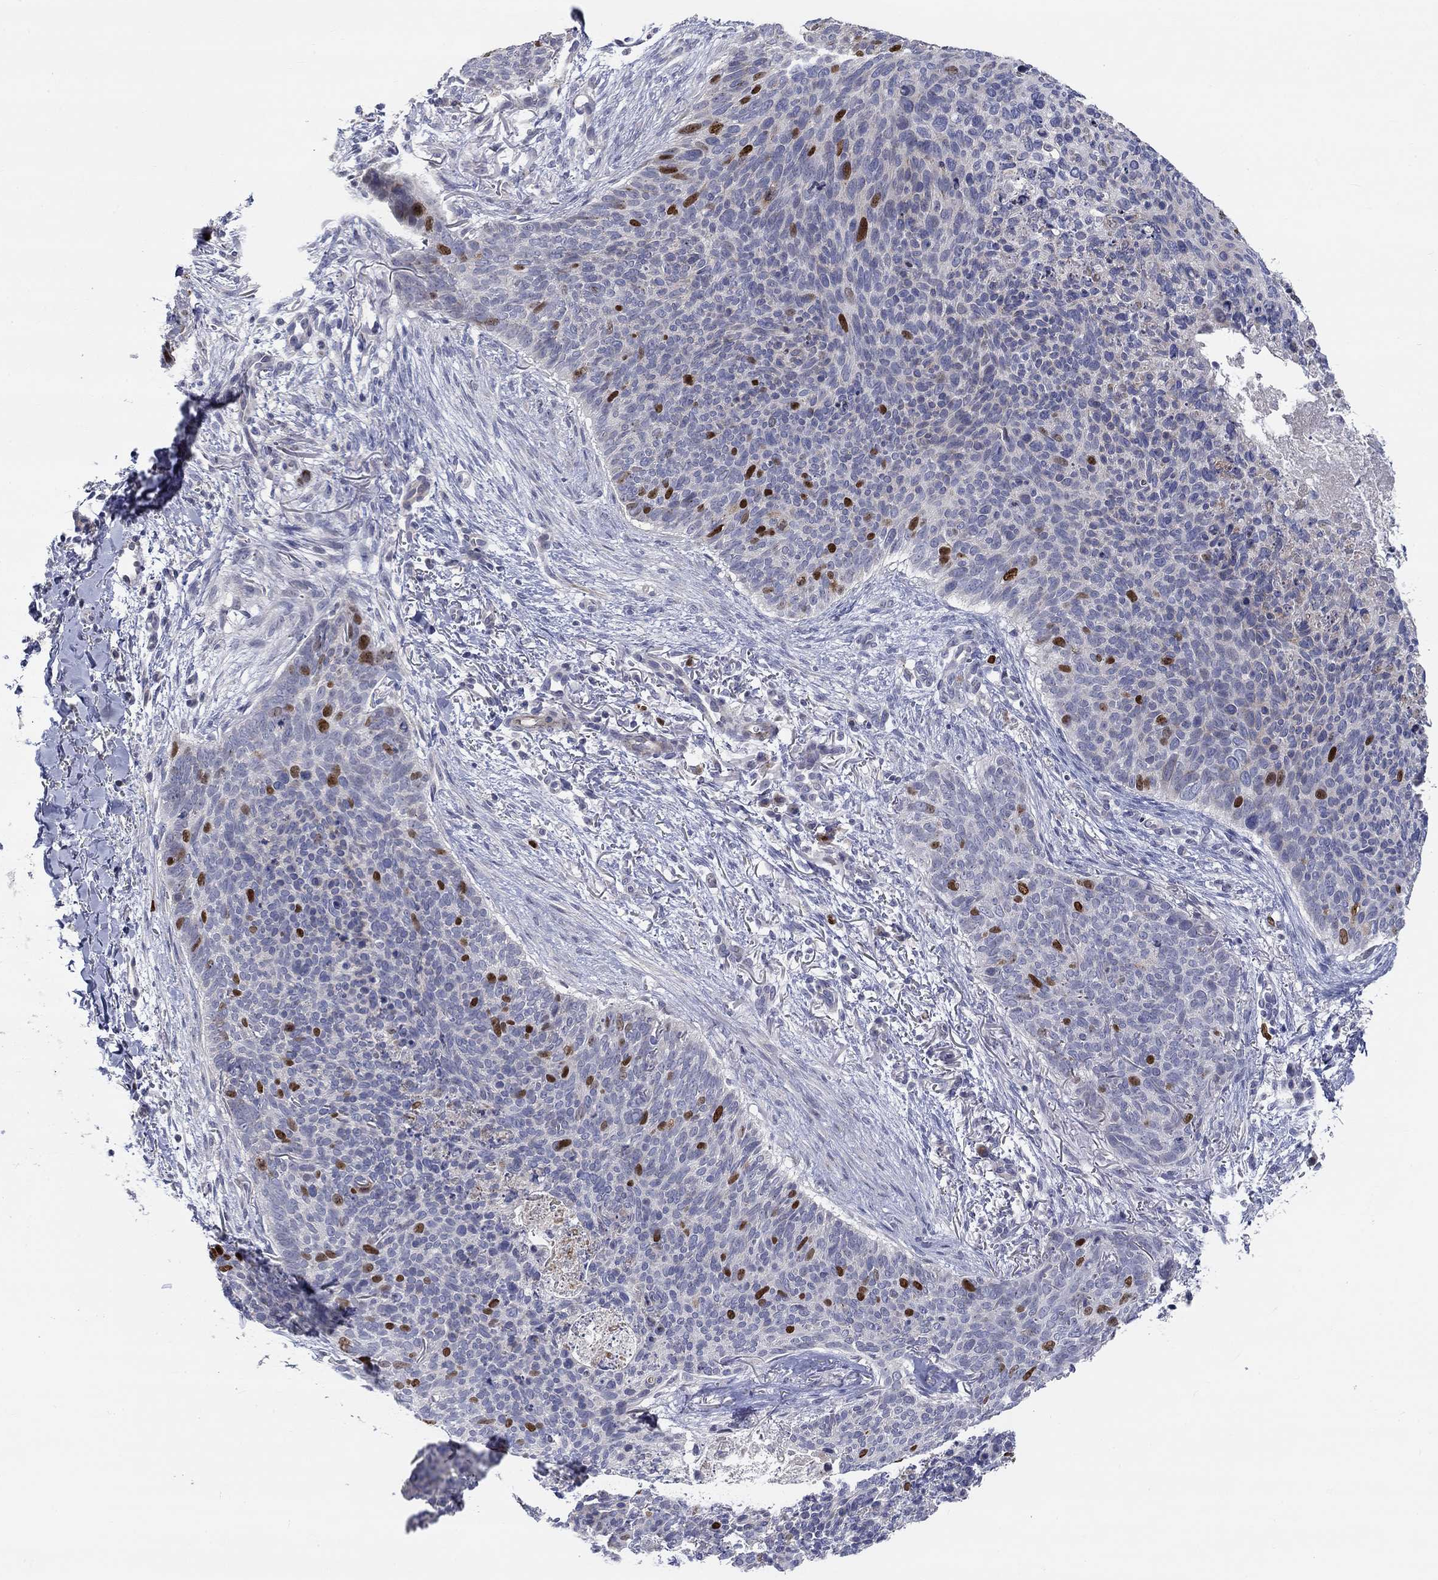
{"staining": {"intensity": "strong", "quantity": "<25%", "location": "nuclear"}, "tissue": "skin cancer", "cell_type": "Tumor cells", "image_type": "cancer", "snomed": [{"axis": "morphology", "description": "Basal cell carcinoma"}, {"axis": "topography", "description": "Skin"}], "caption": "Tumor cells reveal strong nuclear expression in about <25% of cells in skin basal cell carcinoma. (DAB = brown stain, brightfield microscopy at high magnification).", "gene": "PRC1", "patient": {"sex": "male", "age": 64}}